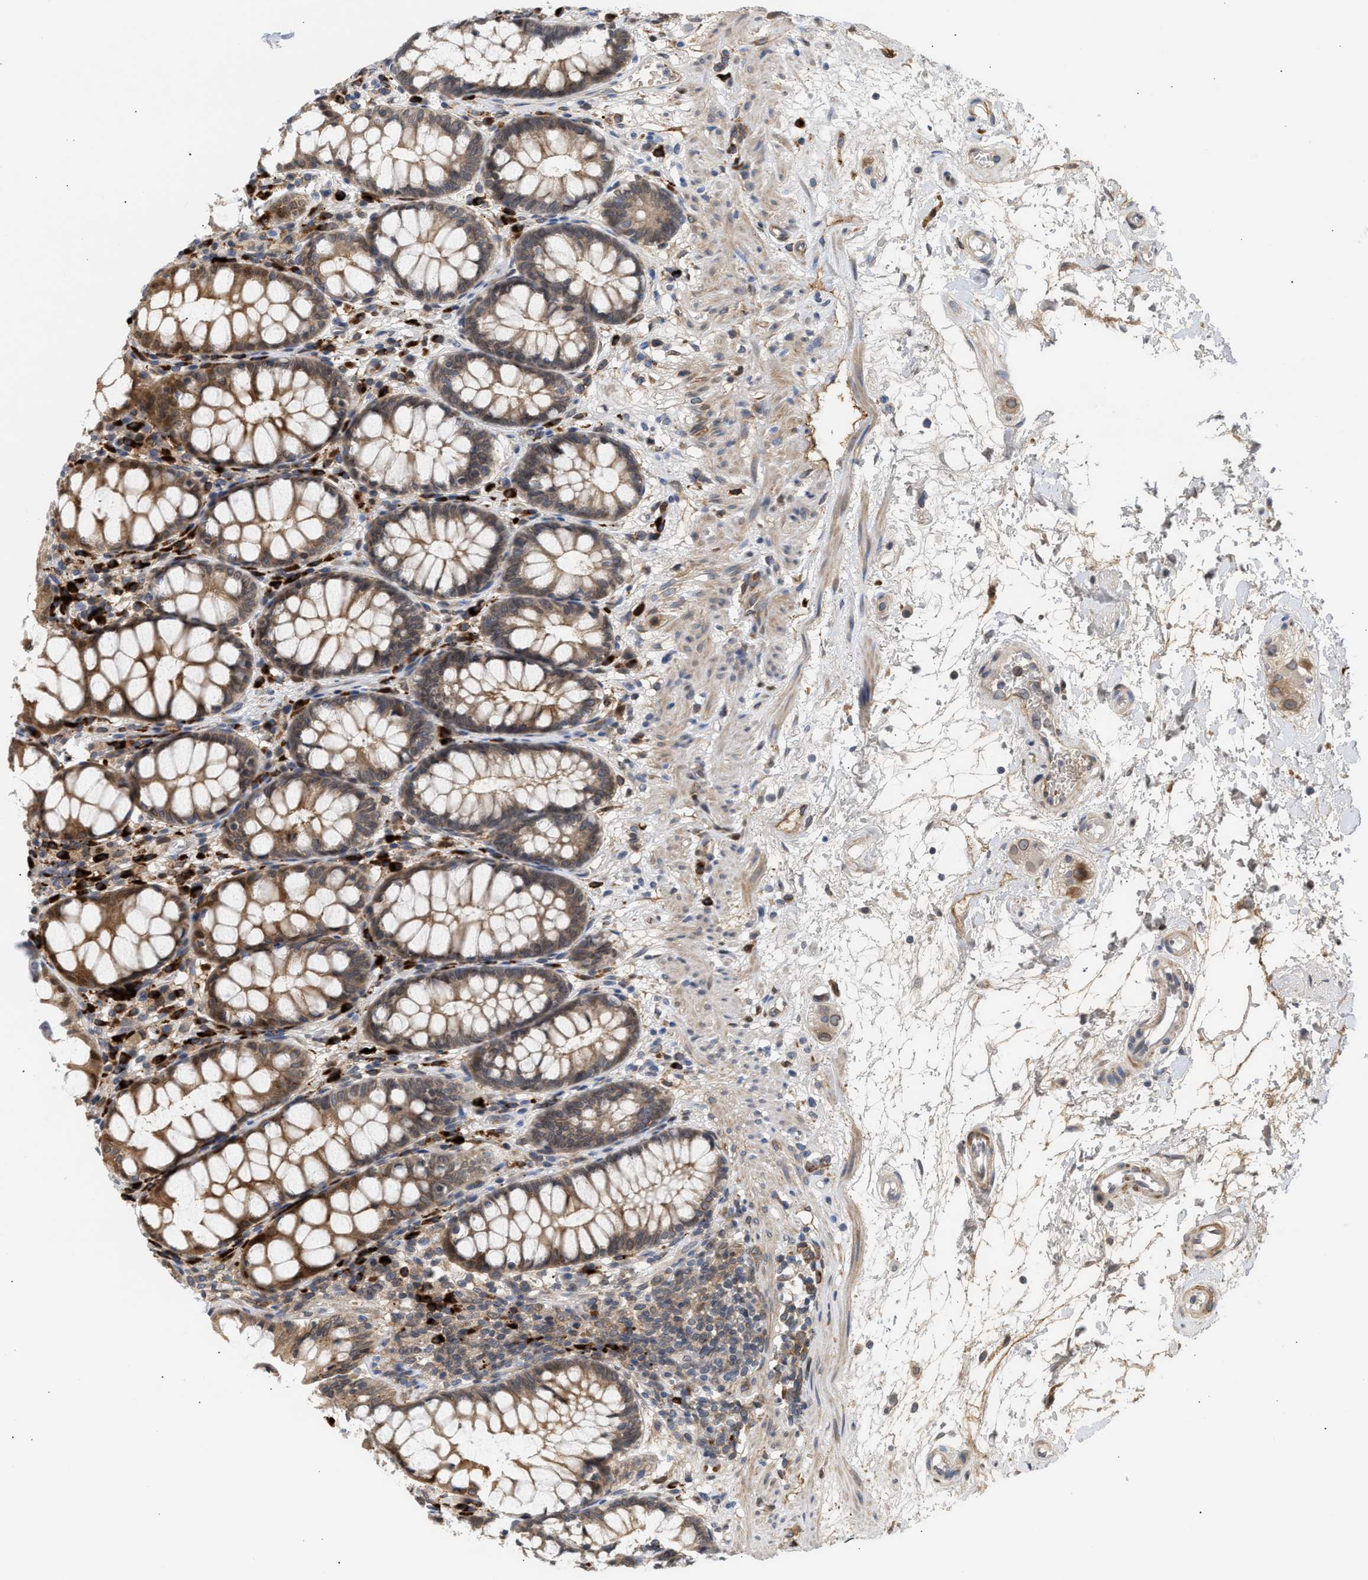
{"staining": {"intensity": "strong", "quantity": ">75%", "location": "cytoplasmic/membranous,nuclear"}, "tissue": "rectum", "cell_type": "Glandular cells", "image_type": "normal", "snomed": [{"axis": "morphology", "description": "Normal tissue, NOS"}, {"axis": "topography", "description": "Rectum"}], "caption": "High-power microscopy captured an immunohistochemistry histopathology image of unremarkable rectum, revealing strong cytoplasmic/membranous,nuclear expression in approximately >75% of glandular cells. Immunohistochemistry (ihc) stains the protein of interest in brown and the nuclei are stained blue.", "gene": "NUP62", "patient": {"sex": "male", "age": 64}}